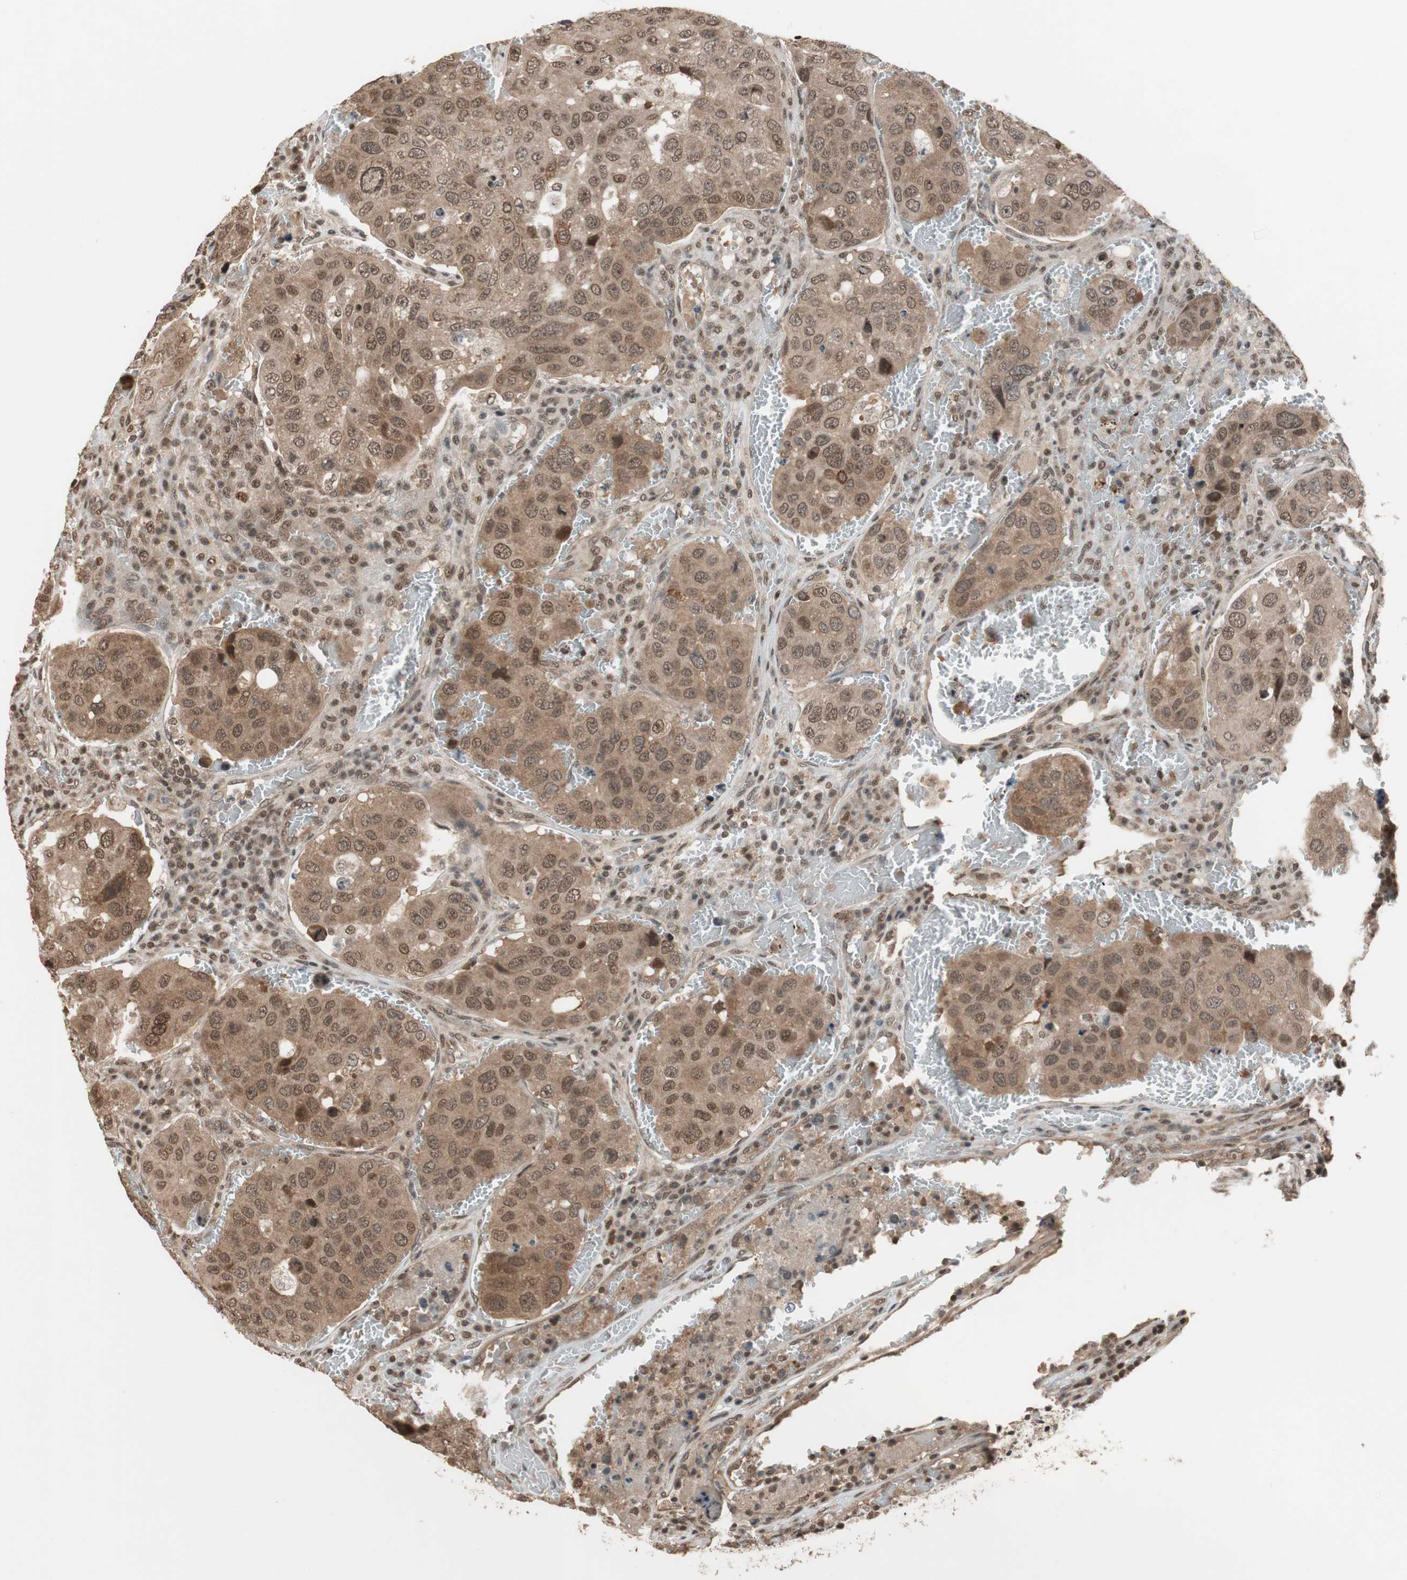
{"staining": {"intensity": "moderate", "quantity": "25%-75%", "location": "cytoplasmic/membranous"}, "tissue": "urothelial cancer", "cell_type": "Tumor cells", "image_type": "cancer", "snomed": [{"axis": "morphology", "description": "Urothelial carcinoma, High grade"}, {"axis": "topography", "description": "Lymph node"}, {"axis": "topography", "description": "Urinary bladder"}], "caption": "DAB (3,3'-diaminobenzidine) immunohistochemical staining of urothelial cancer displays moderate cytoplasmic/membranous protein positivity in about 25%-75% of tumor cells. Using DAB (brown) and hematoxylin (blue) stains, captured at high magnification using brightfield microscopy.", "gene": "DRAP1", "patient": {"sex": "male", "age": 51}}